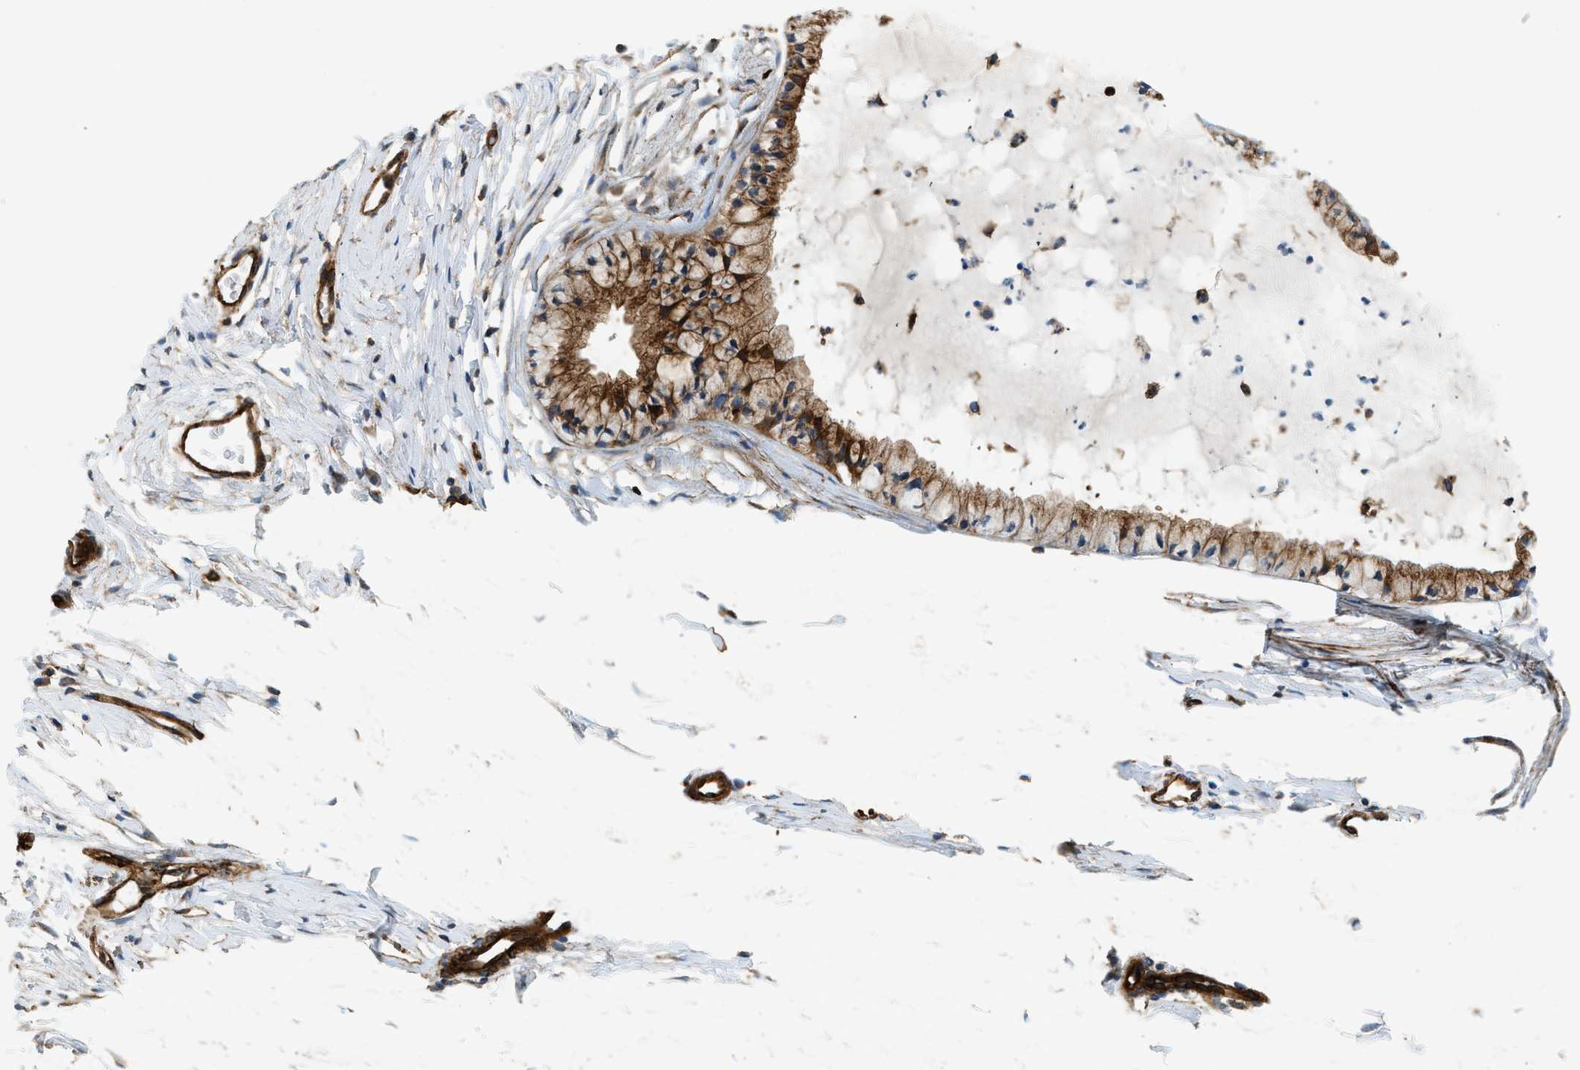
{"staining": {"intensity": "strong", "quantity": ">75%", "location": "cytoplasmic/membranous"}, "tissue": "cervix", "cell_type": "Glandular cells", "image_type": "normal", "snomed": [{"axis": "morphology", "description": "Normal tissue, NOS"}, {"axis": "topography", "description": "Cervix"}], "caption": "Immunohistochemical staining of normal human cervix demonstrates strong cytoplasmic/membranous protein positivity in about >75% of glandular cells.", "gene": "HIP1", "patient": {"sex": "female", "age": 46}}